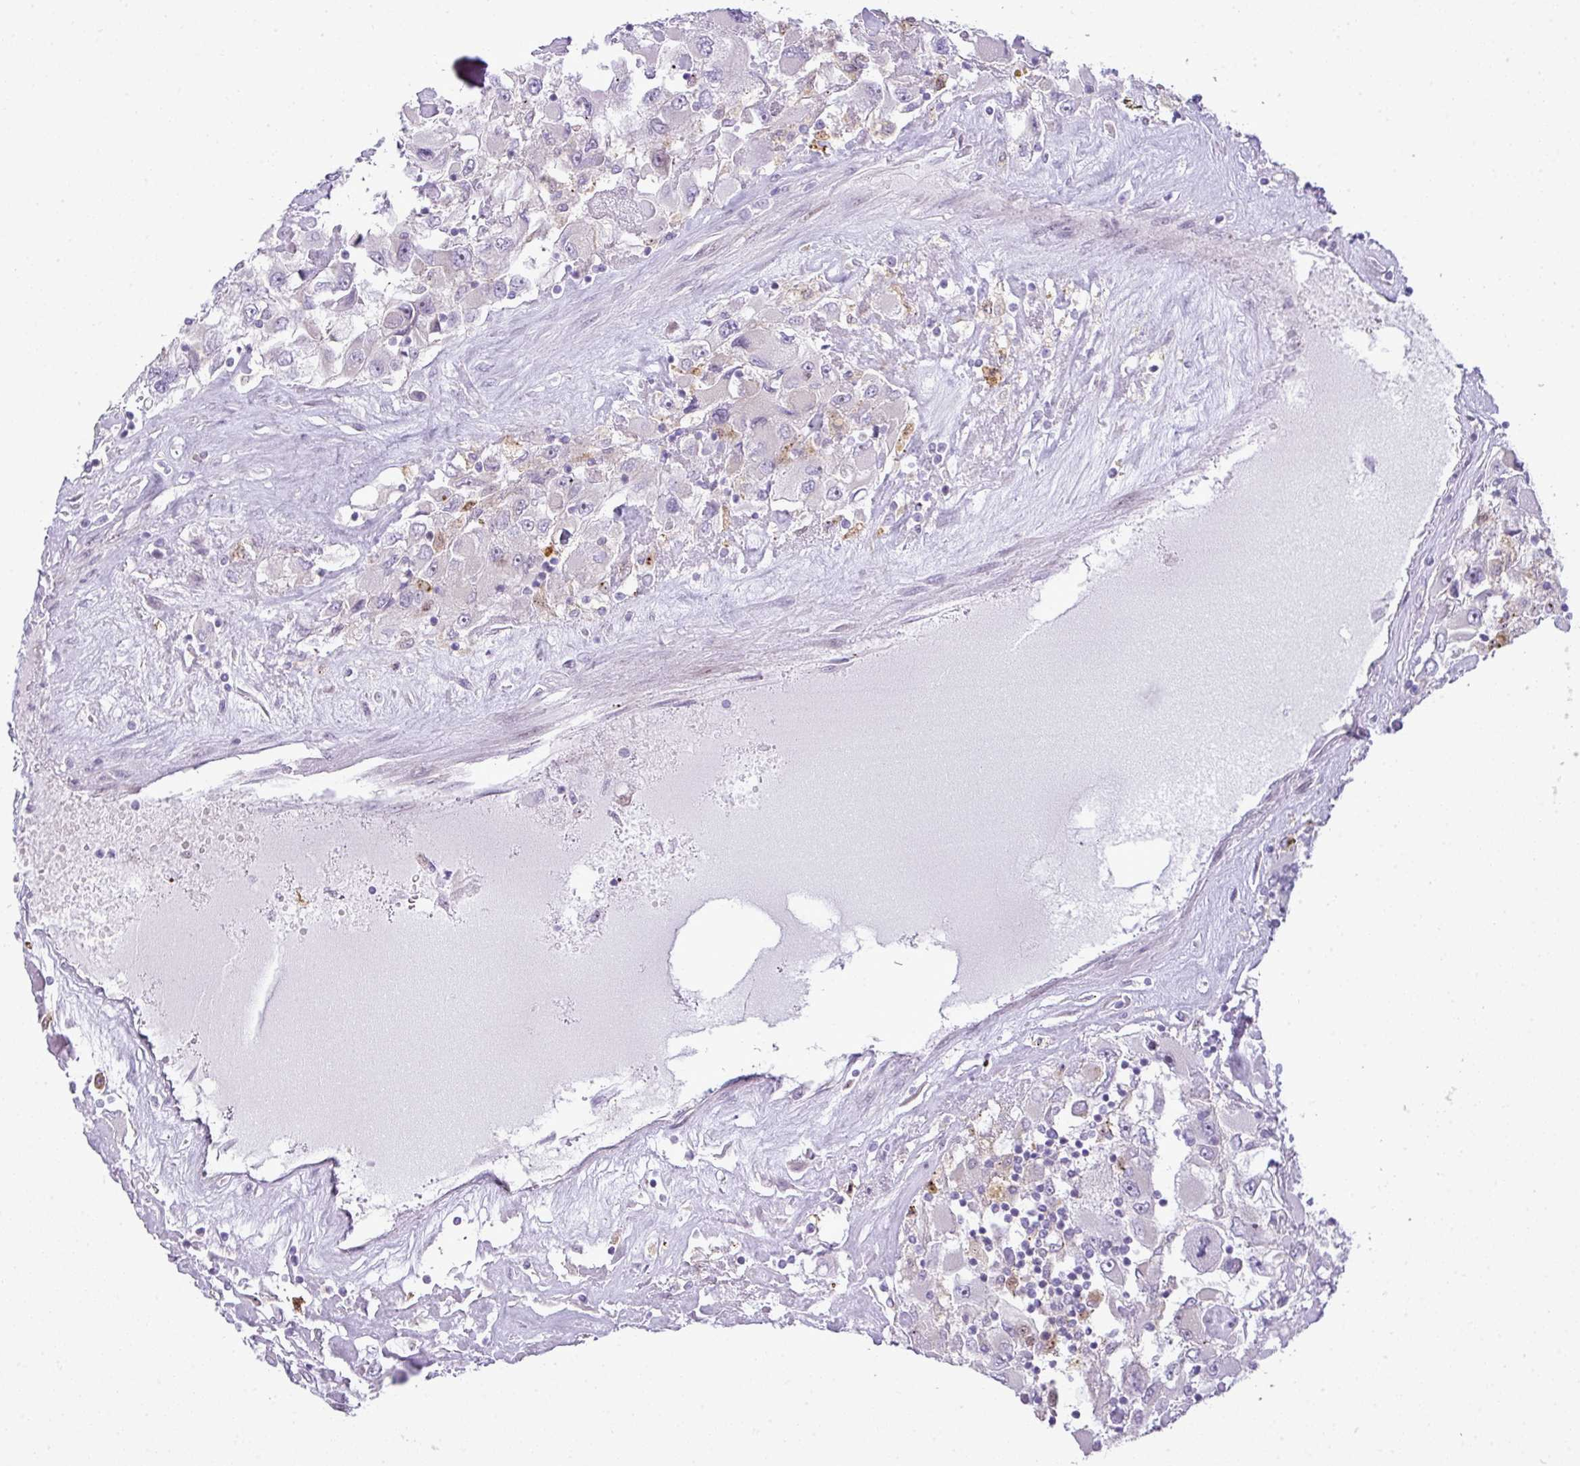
{"staining": {"intensity": "negative", "quantity": "none", "location": "none"}, "tissue": "renal cancer", "cell_type": "Tumor cells", "image_type": "cancer", "snomed": [{"axis": "morphology", "description": "Adenocarcinoma, NOS"}, {"axis": "topography", "description": "Kidney"}], "caption": "Protein analysis of renal adenocarcinoma demonstrates no significant positivity in tumor cells.", "gene": "MAK16", "patient": {"sex": "female", "age": 52}}